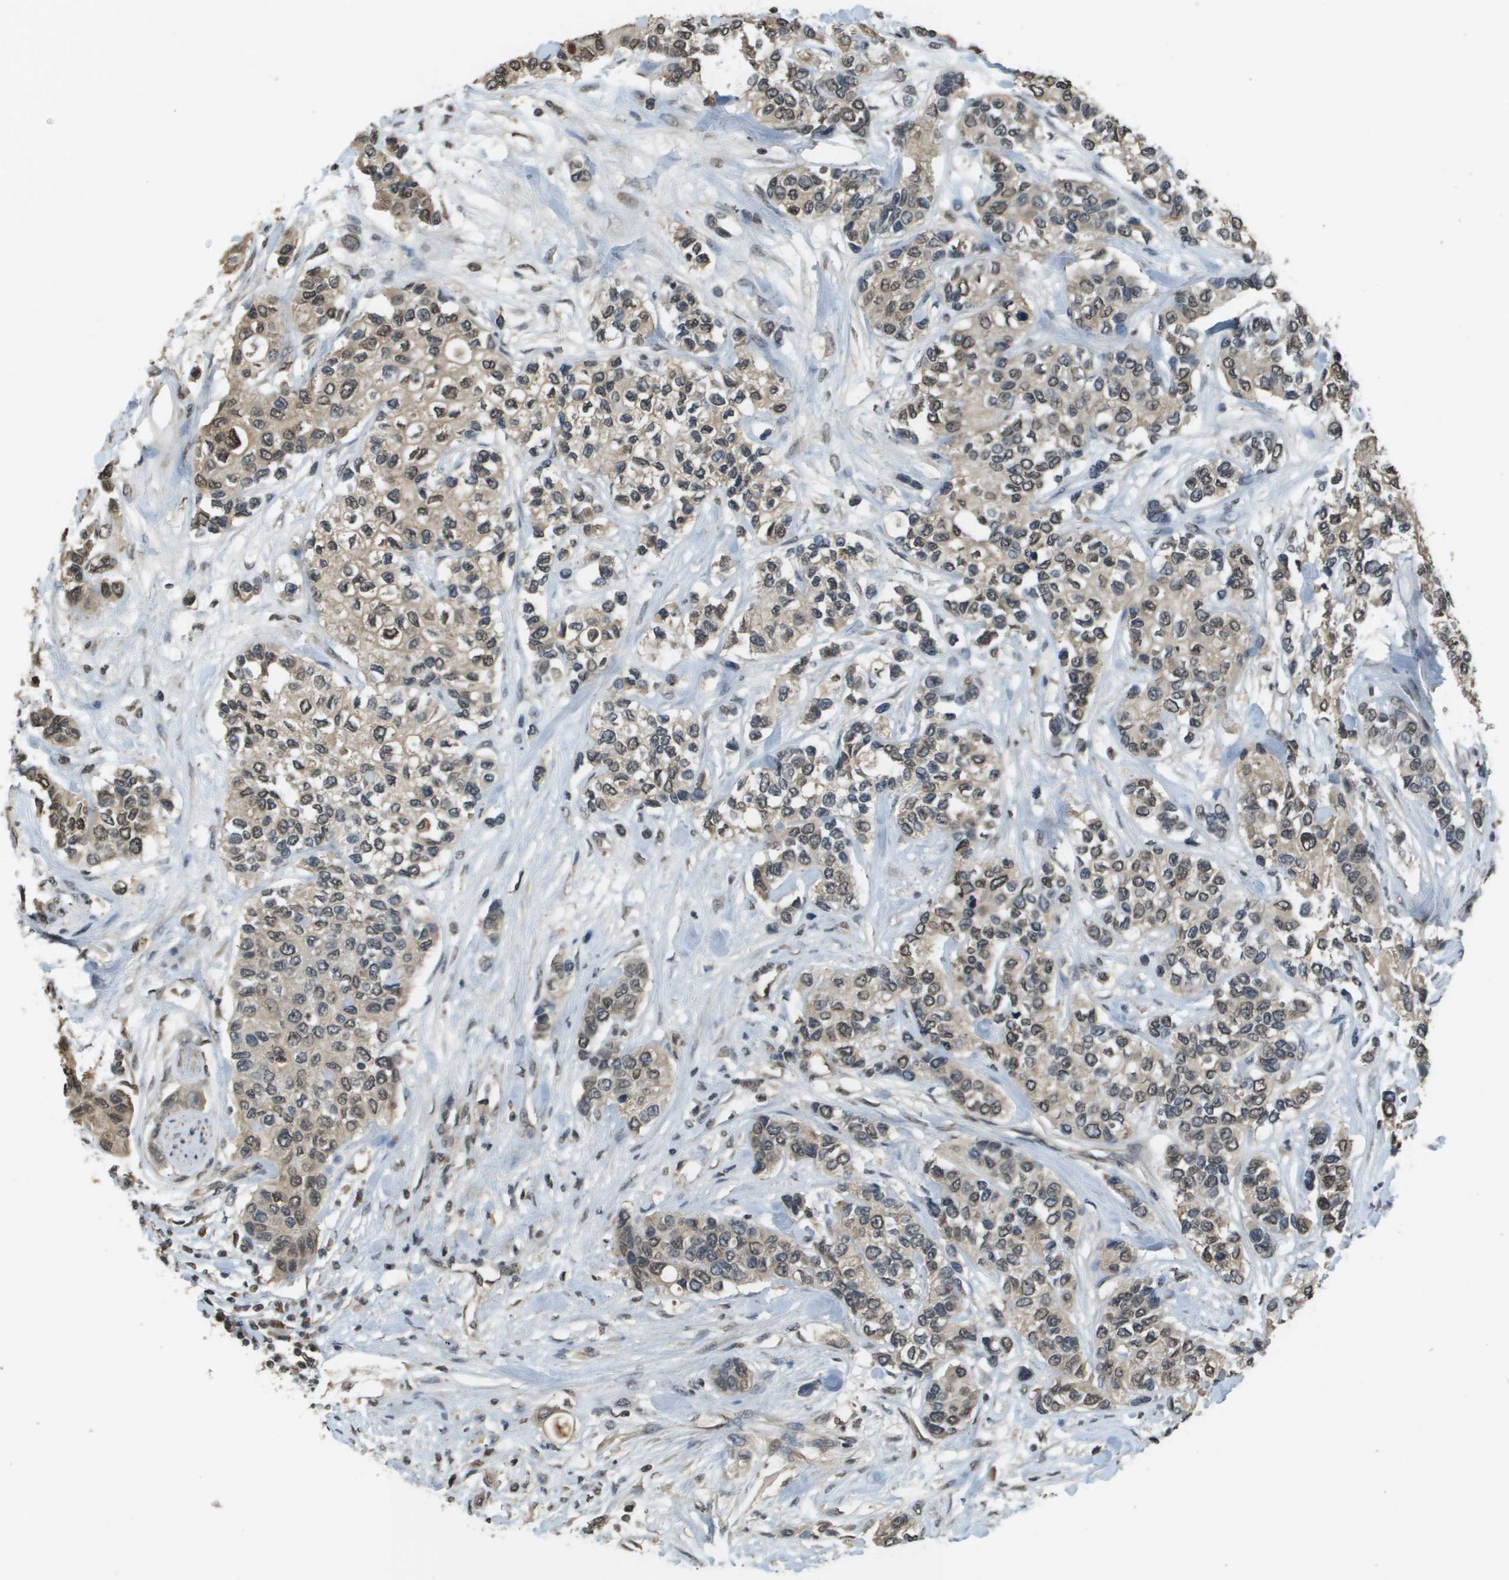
{"staining": {"intensity": "weak", "quantity": "25%-75%", "location": "cytoplasmic/membranous,nuclear"}, "tissue": "urothelial cancer", "cell_type": "Tumor cells", "image_type": "cancer", "snomed": [{"axis": "morphology", "description": "Urothelial carcinoma, High grade"}, {"axis": "topography", "description": "Urinary bladder"}], "caption": "DAB immunohistochemical staining of human high-grade urothelial carcinoma reveals weak cytoplasmic/membranous and nuclear protein staining in about 25%-75% of tumor cells. Using DAB (3,3'-diaminobenzidine) (brown) and hematoxylin (blue) stains, captured at high magnification using brightfield microscopy.", "gene": "NDRG2", "patient": {"sex": "female", "age": 56}}